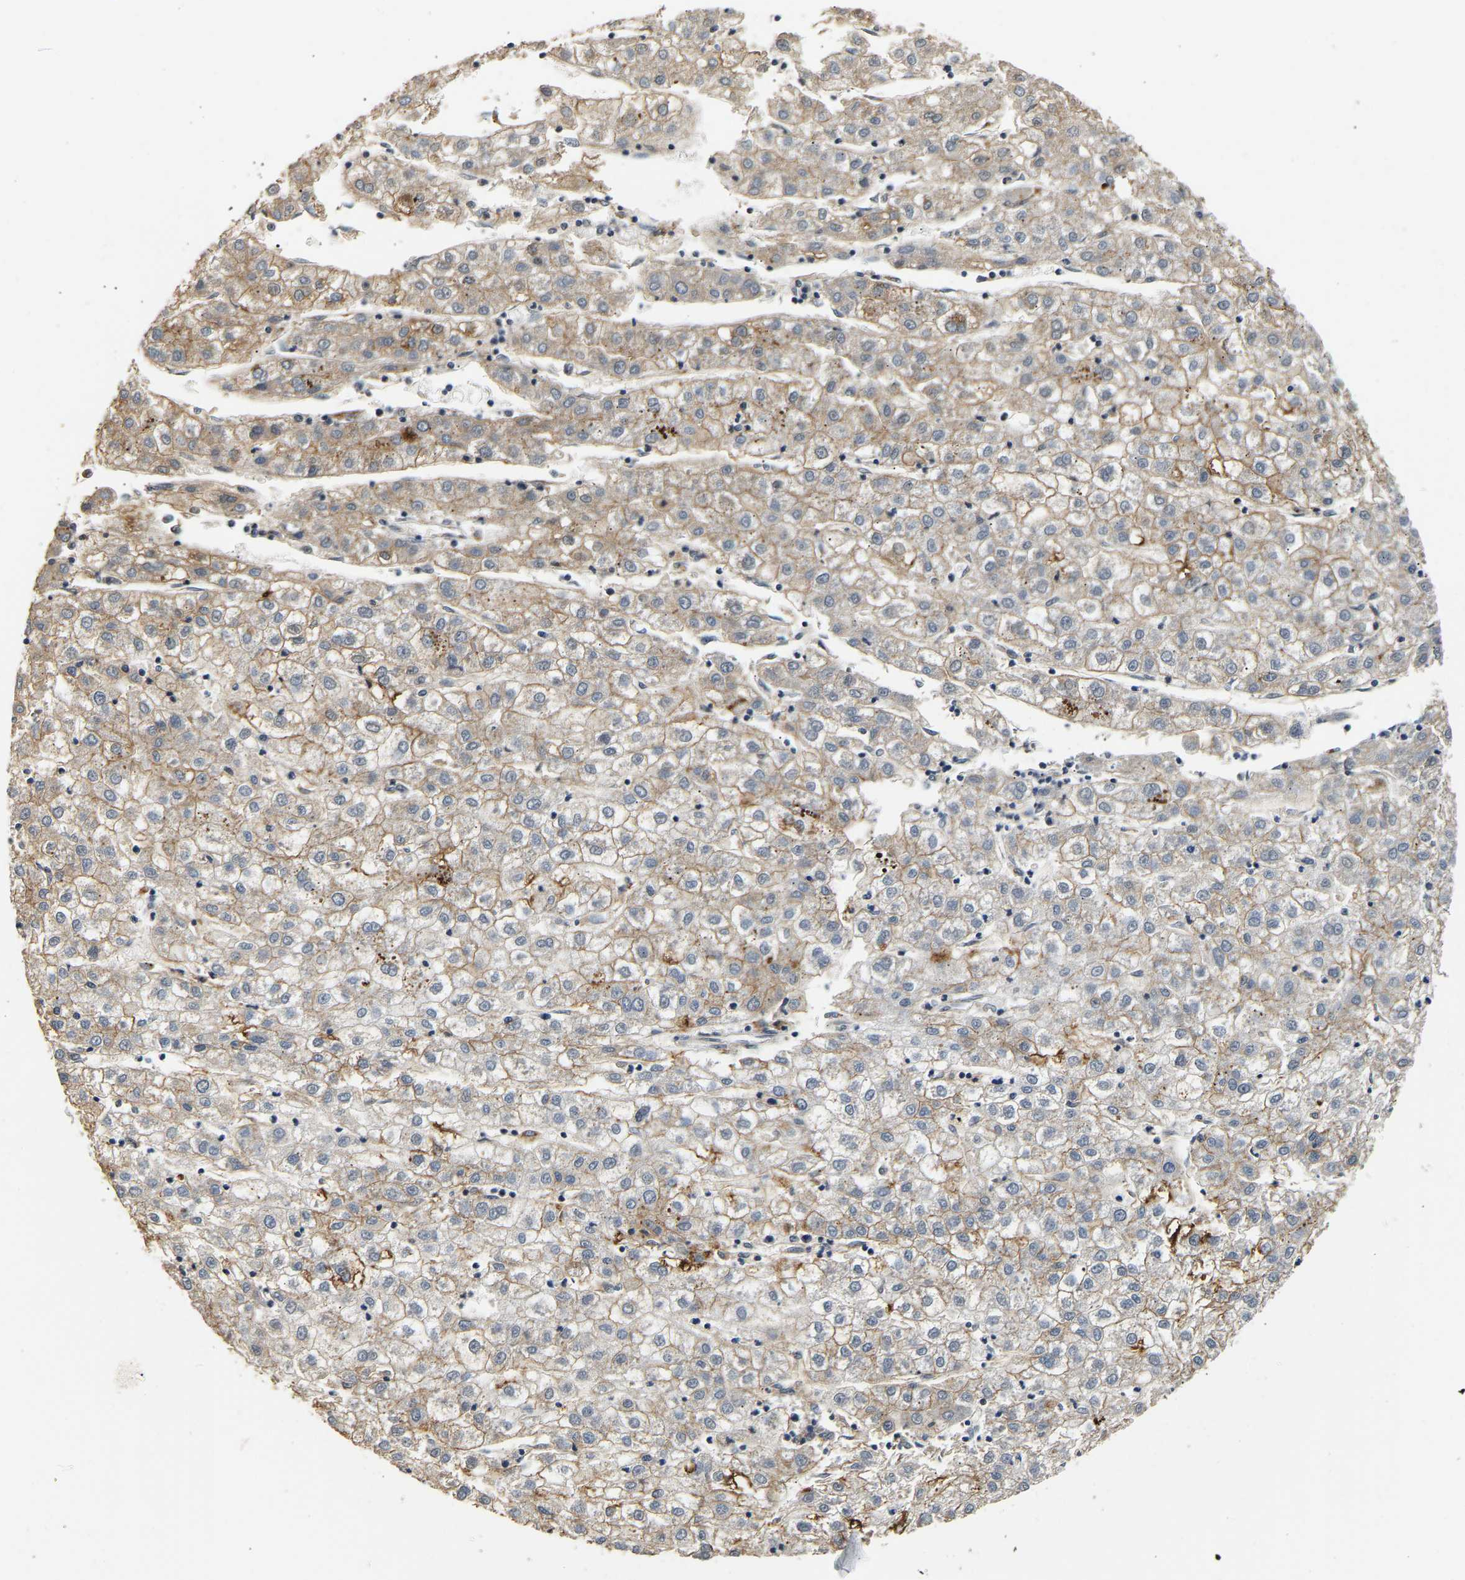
{"staining": {"intensity": "weak", "quantity": "25%-75%", "location": "cytoplasmic/membranous"}, "tissue": "liver cancer", "cell_type": "Tumor cells", "image_type": "cancer", "snomed": [{"axis": "morphology", "description": "Carcinoma, Hepatocellular, NOS"}, {"axis": "topography", "description": "Liver"}], "caption": "High-power microscopy captured an immunohistochemistry histopathology image of liver hepatocellular carcinoma, revealing weak cytoplasmic/membranous expression in approximately 25%-75% of tumor cells.", "gene": "SMU1", "patient": {"sex": "male", "age": 72}}